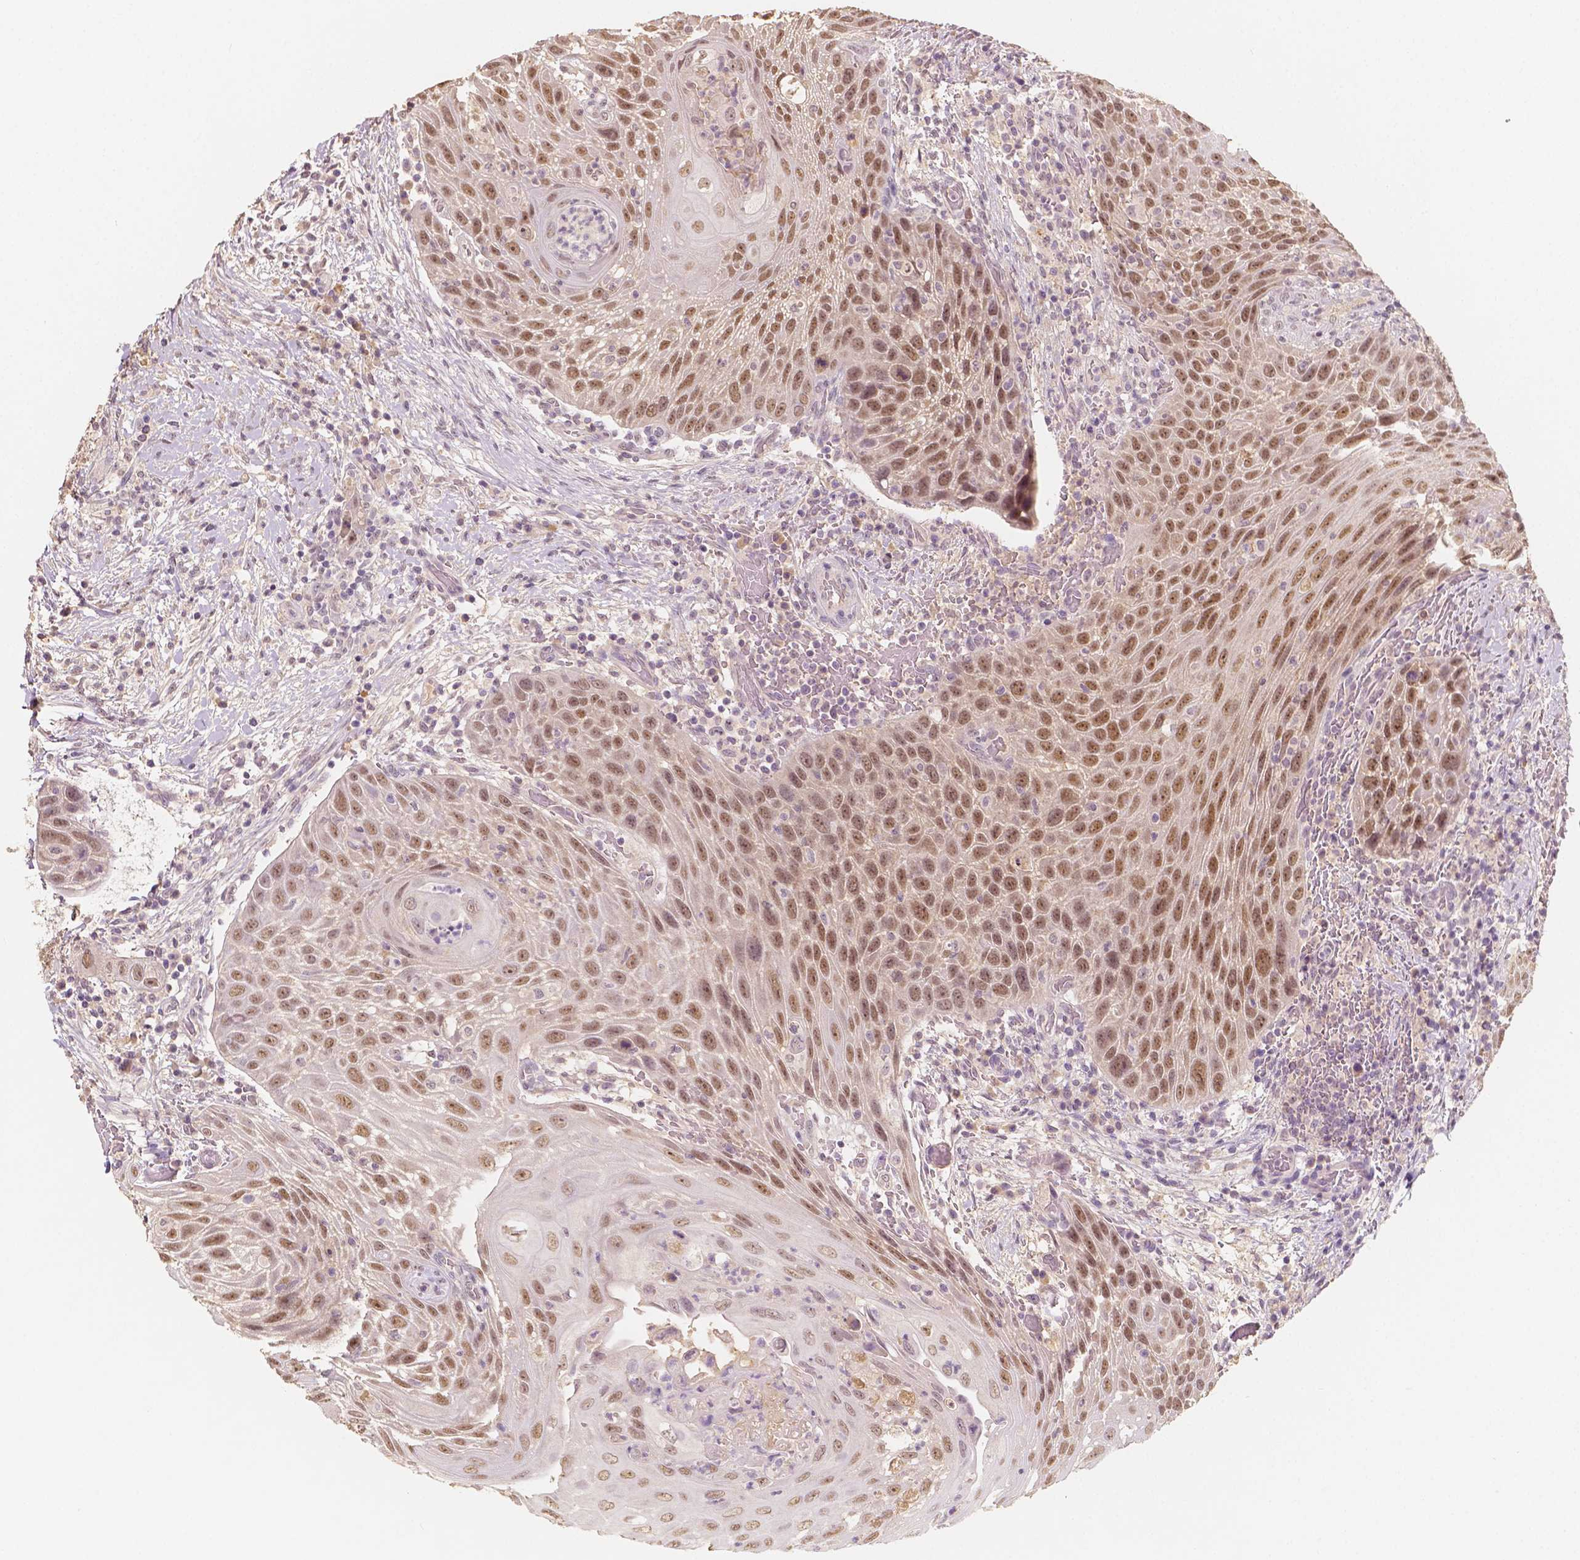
{"staining": {"intensity": "moderate", "quantity": ">75%", "location": "nuclear"}, "tissue": "head and neck cancer", "cell_type": "Tumor cells", "image_type": "cancer", "snomed": [{"axis": "morphology", "description": "Squamous cell carcinoma, NOS"}, {"axis": "topography", "description": "Head-Neck"}], "caption": "About >75% of tumor cells in human head and neck squamous cell carcinoma reveal moderate nuclear protein expression as visualized by brown immunohistochemical staining.", "gene": "SOX15", "patient": {"sex": "male", "age": 69}}